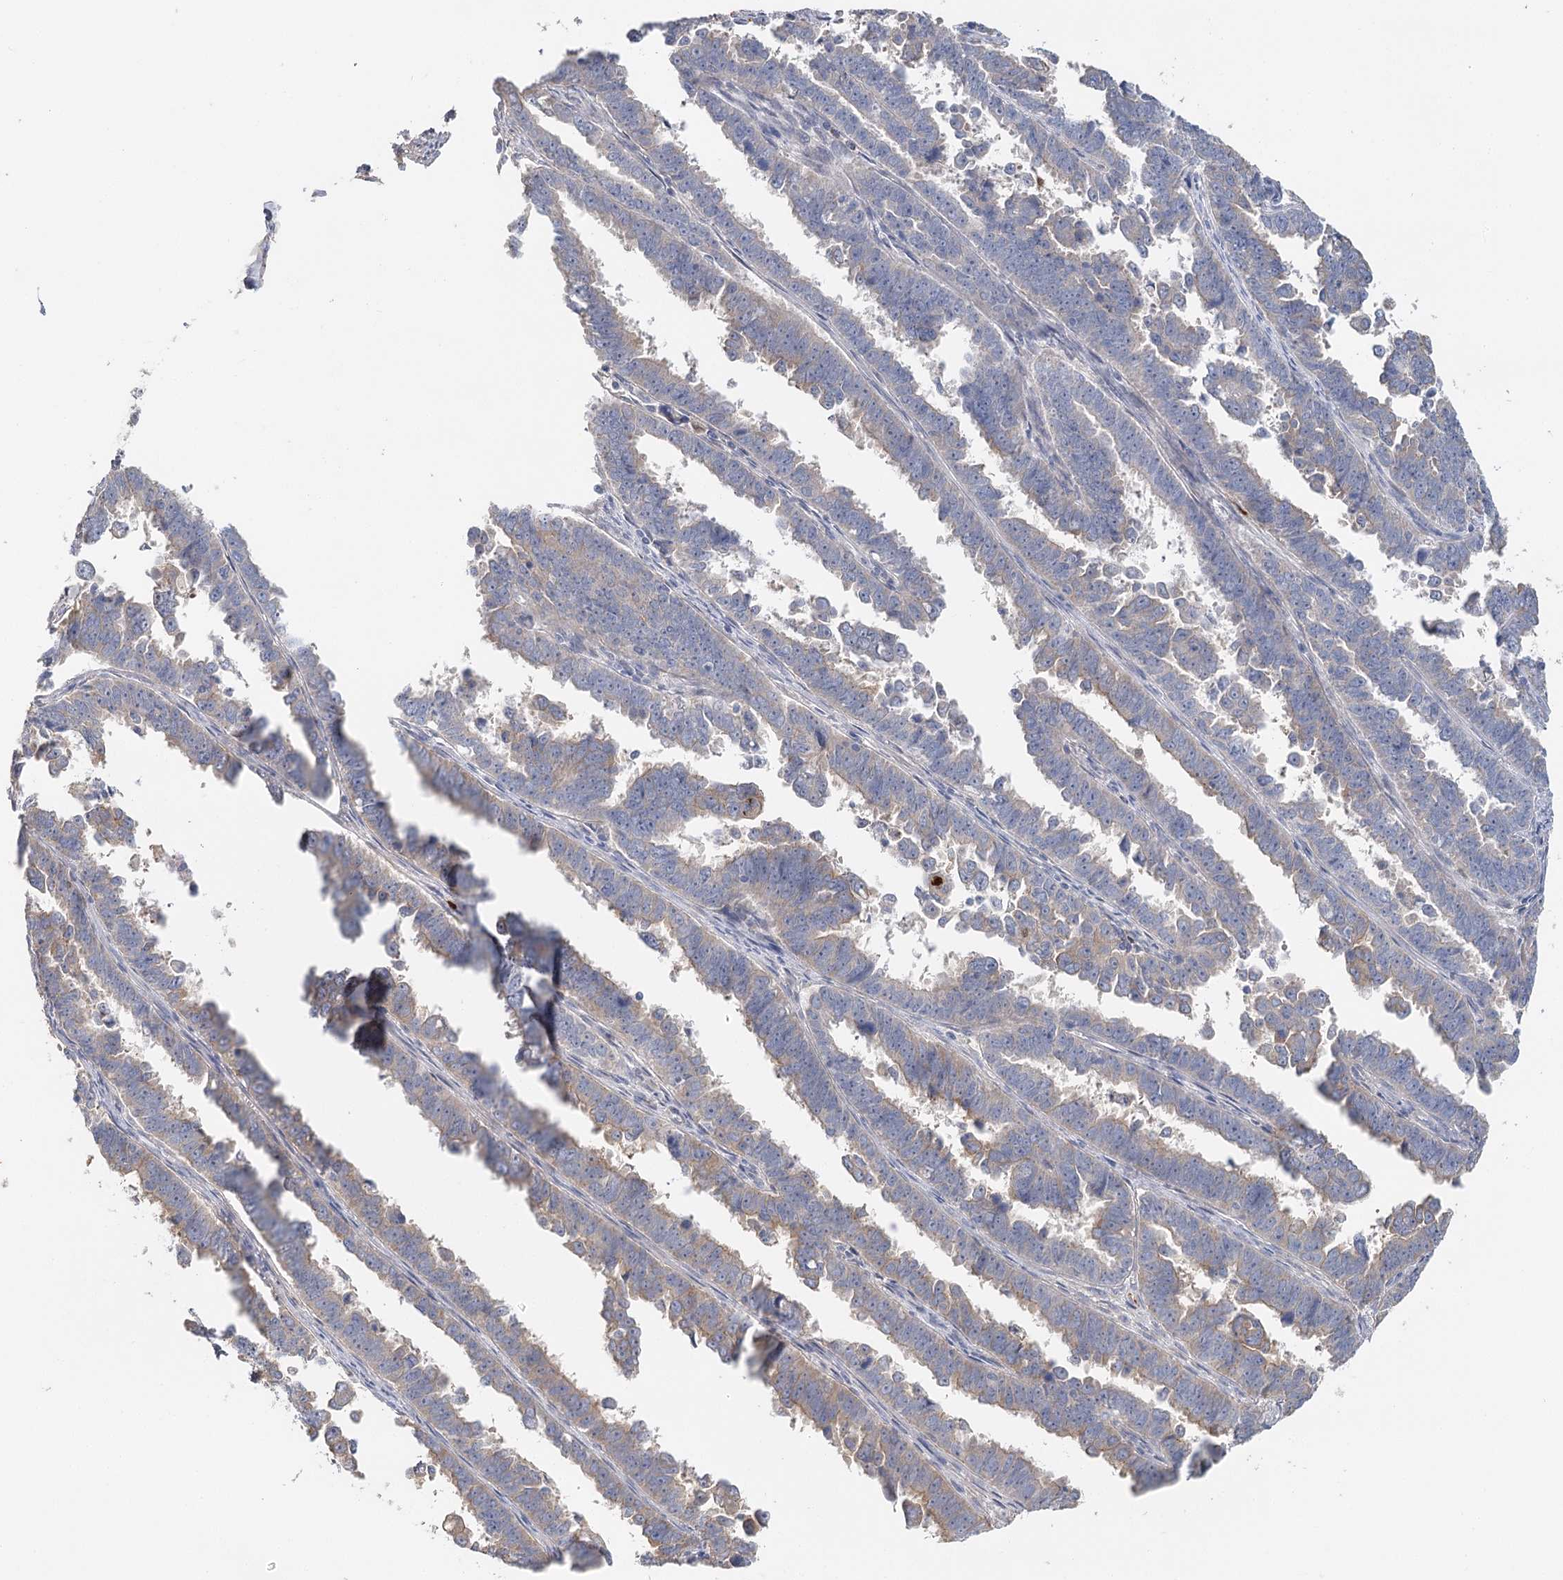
{"staining": {"intensity": "moderate", "quantity": "25%-75%", "location": "cytoplasmic/membranous"}, "tissue": "endometrial cancer", "cell_type": "Tumor cells", "image_type": "cancer", "snomed": [{"axis": "morphology", "description": "Adenocarcinoma, NOS"}, {"axis": "topography", "description": "Endometrium"}], "caption": "An image of human endometrial cancer (adenocarcinoma) stained for a protein demonstrates moderate cytoplasmic/membranous brown staining in tumor cells.", "gene": "EPB41L5", "patient": {"sex": "female", "age": 75}}